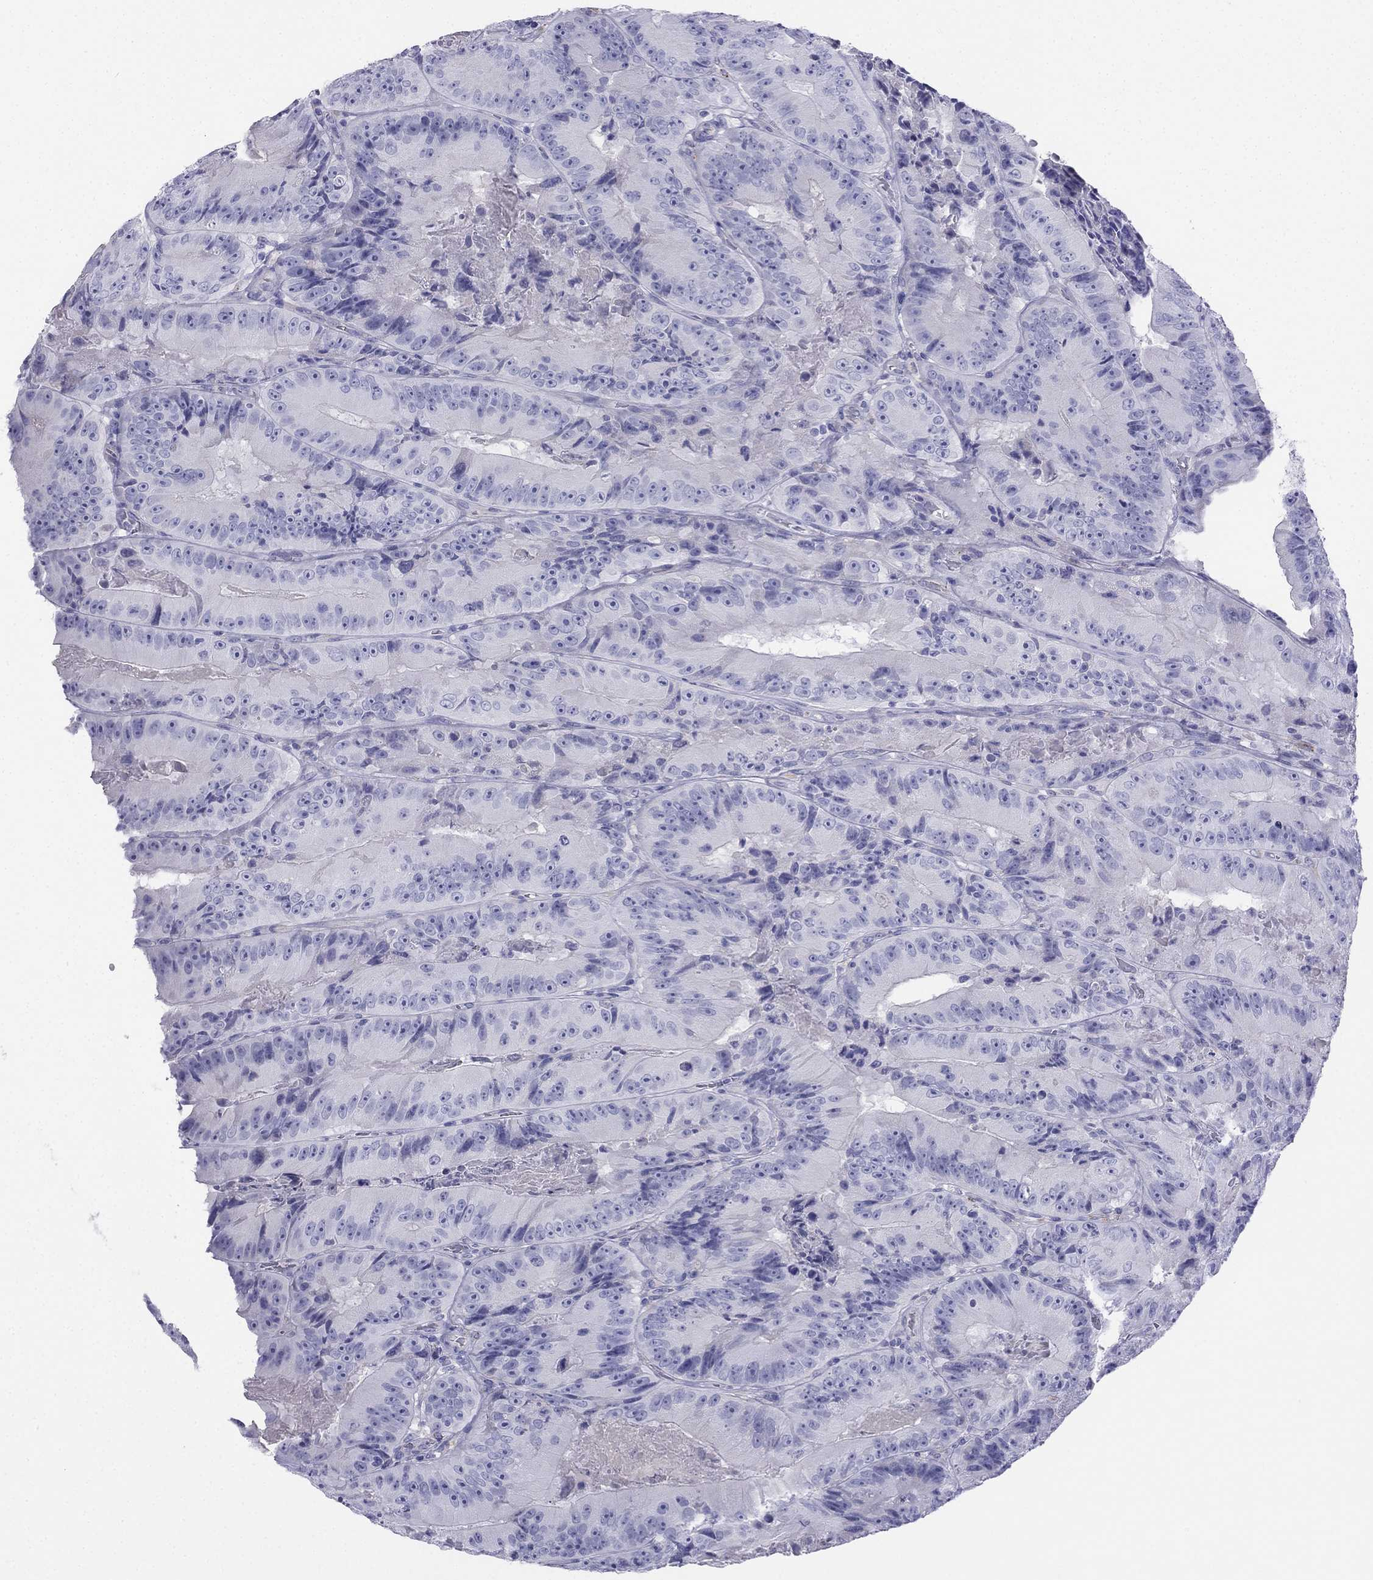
{"staining": {"intensity": "negative", "quantity": "none", "location": "none"}, "tissue": "colorectal cancer", "cell_type": "Tumor cells", "image_type": "cancer", "snomed": [{"axis": "morphology", "description": "Adenocarcinoma, NOS"}, {"axis": "topography", "description": "Colon"}], "caption": "Tumor cells are negative for protein expression in human adenocarcinoma (colorectal).", "gene": "ALOXE3", "patient": {"sex": "female", "age": 86}}